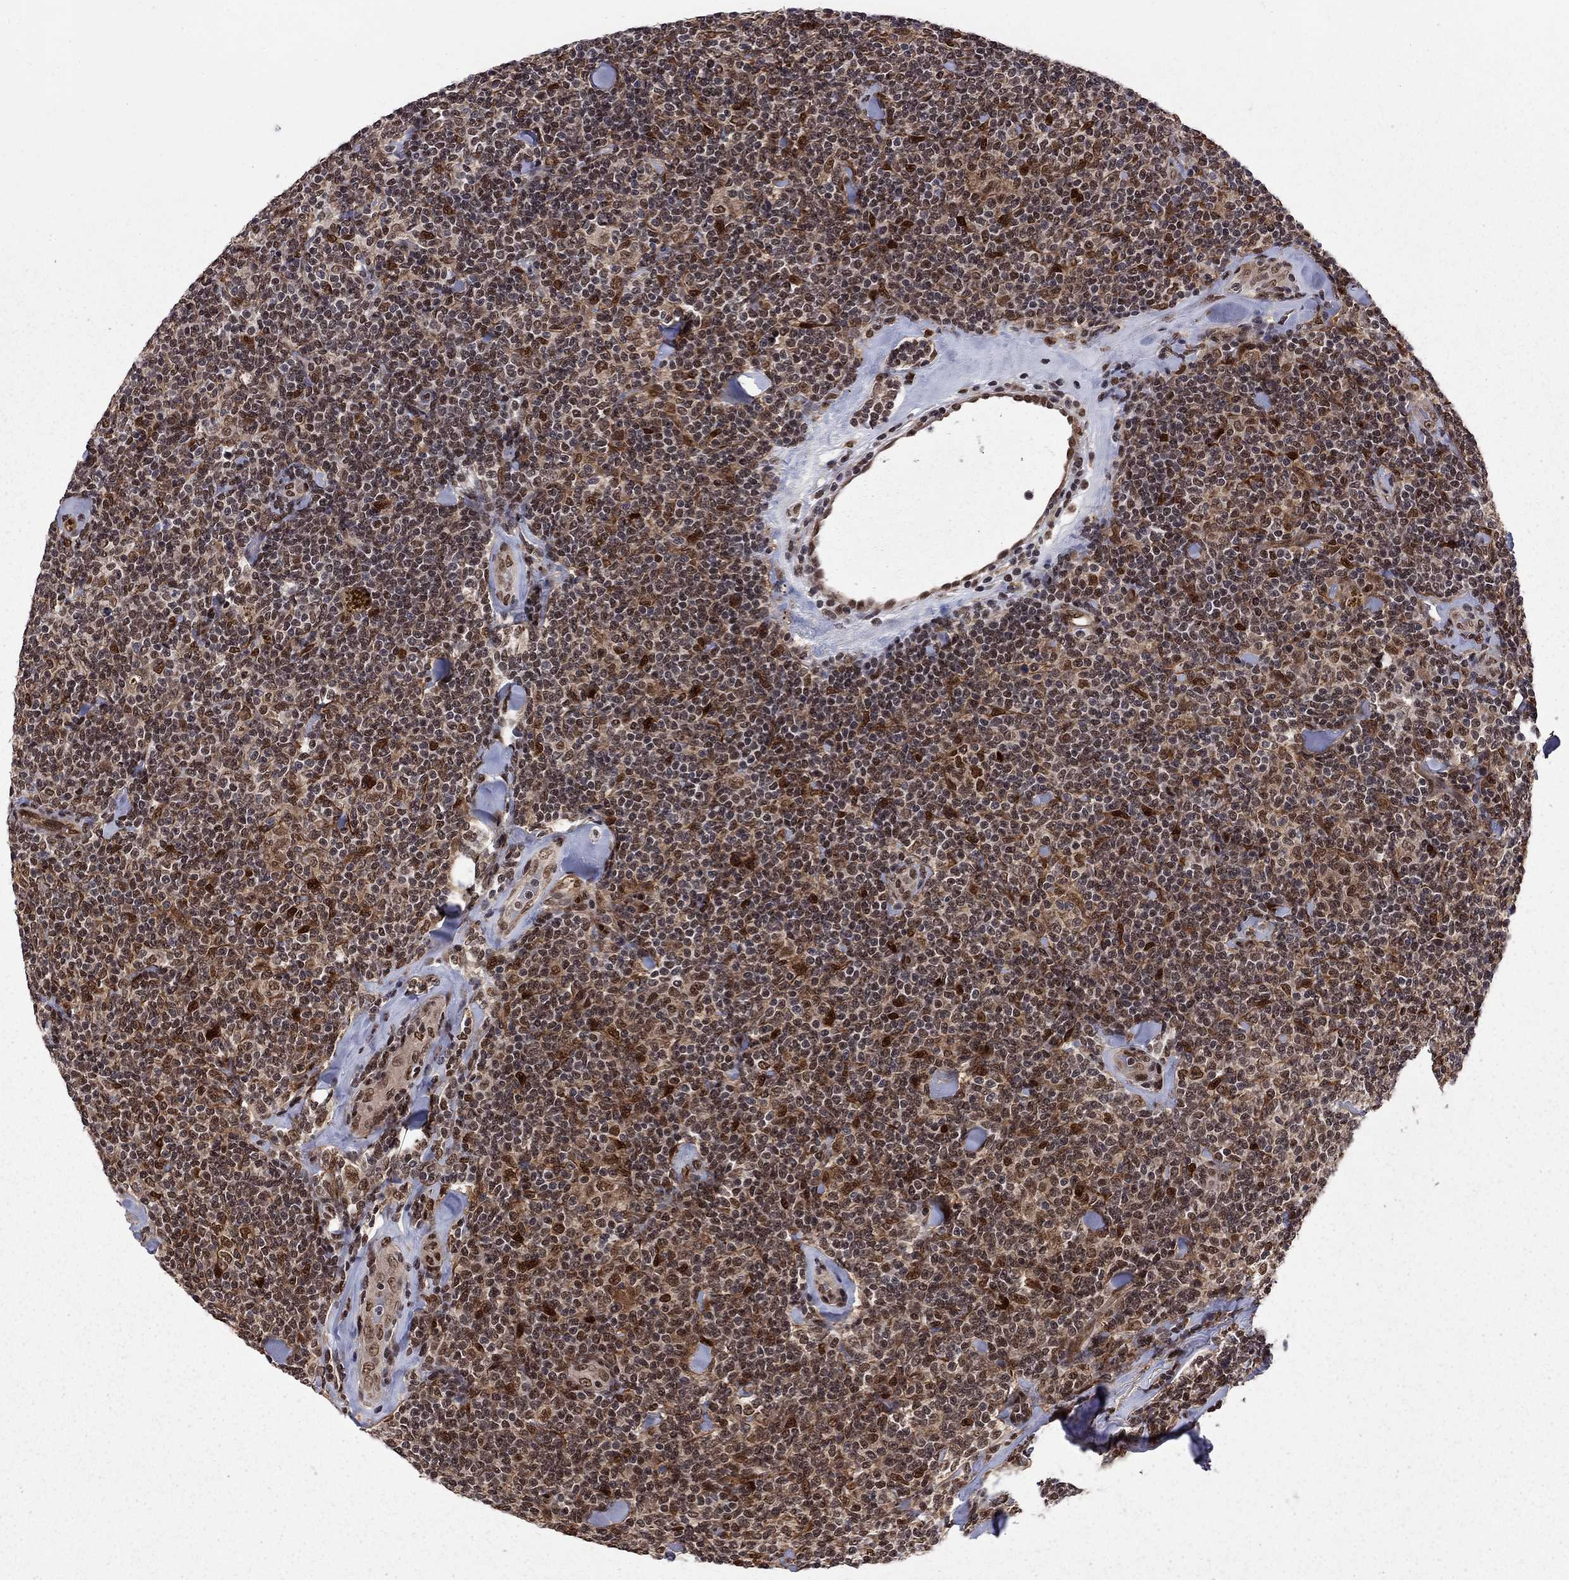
{"staining": {"intensity": "moderate", "quantity": "<25%", "location": "nuclear"}, "tissue": "lymphoma", "cell_type": "Tumor cells", "image_type": "cancer", "snomed": [{"axis": "morphology", "description": "Malignant lymphoma, non-Hodgkin's type, Low grade"}, {"axis": "topography", "description": "Lymph node"}], "caption": "Moderate nuclear positivity for a protein is appreciated in about <25% of tumor cells of malignant lymphoma, non-Hodgkin's type (low-grade) using IHC.", "gene": "SAP30L", "patient": {"sex": "female", "age": 56}}